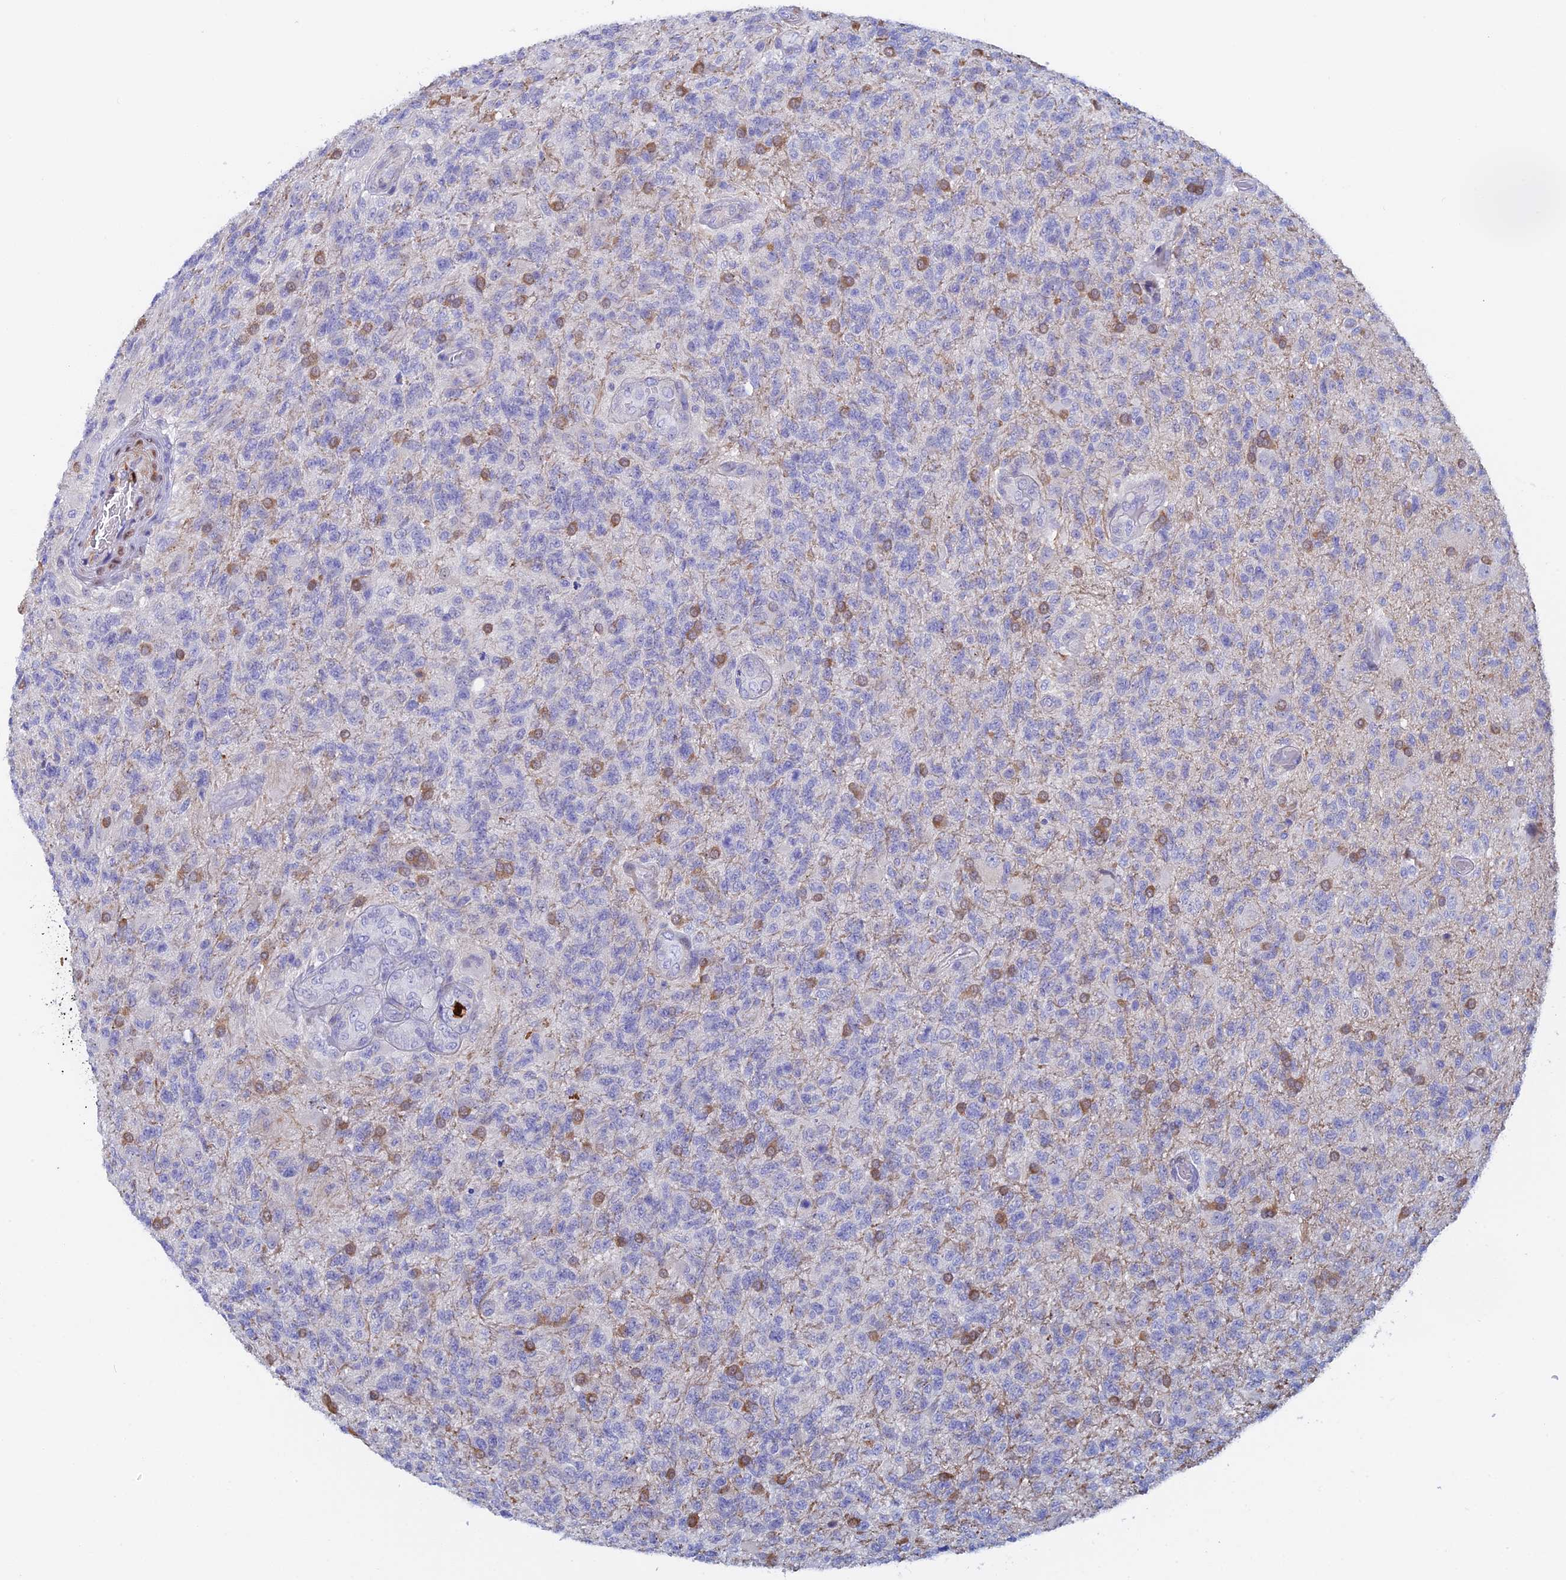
{"staining": {"intensity": "weak", "quantity": "<25%", "location": "cytoplasmic/membranous,nuclear"}, "tissue": "glioma", "cell_type": "Tumor cells", "image_type": "cancer", "snomed": [{"axis": "morphology", "description": "Glioma, malignant, High grade"}, {"axis": "topography", "description": "Brain"}], "caption": "An image of malignant high-grade glioma stained for a protein shows no brown staining in tumor cells.", "gene": "SLC26A1", "patient": {"sex": "male", "age": 56}}